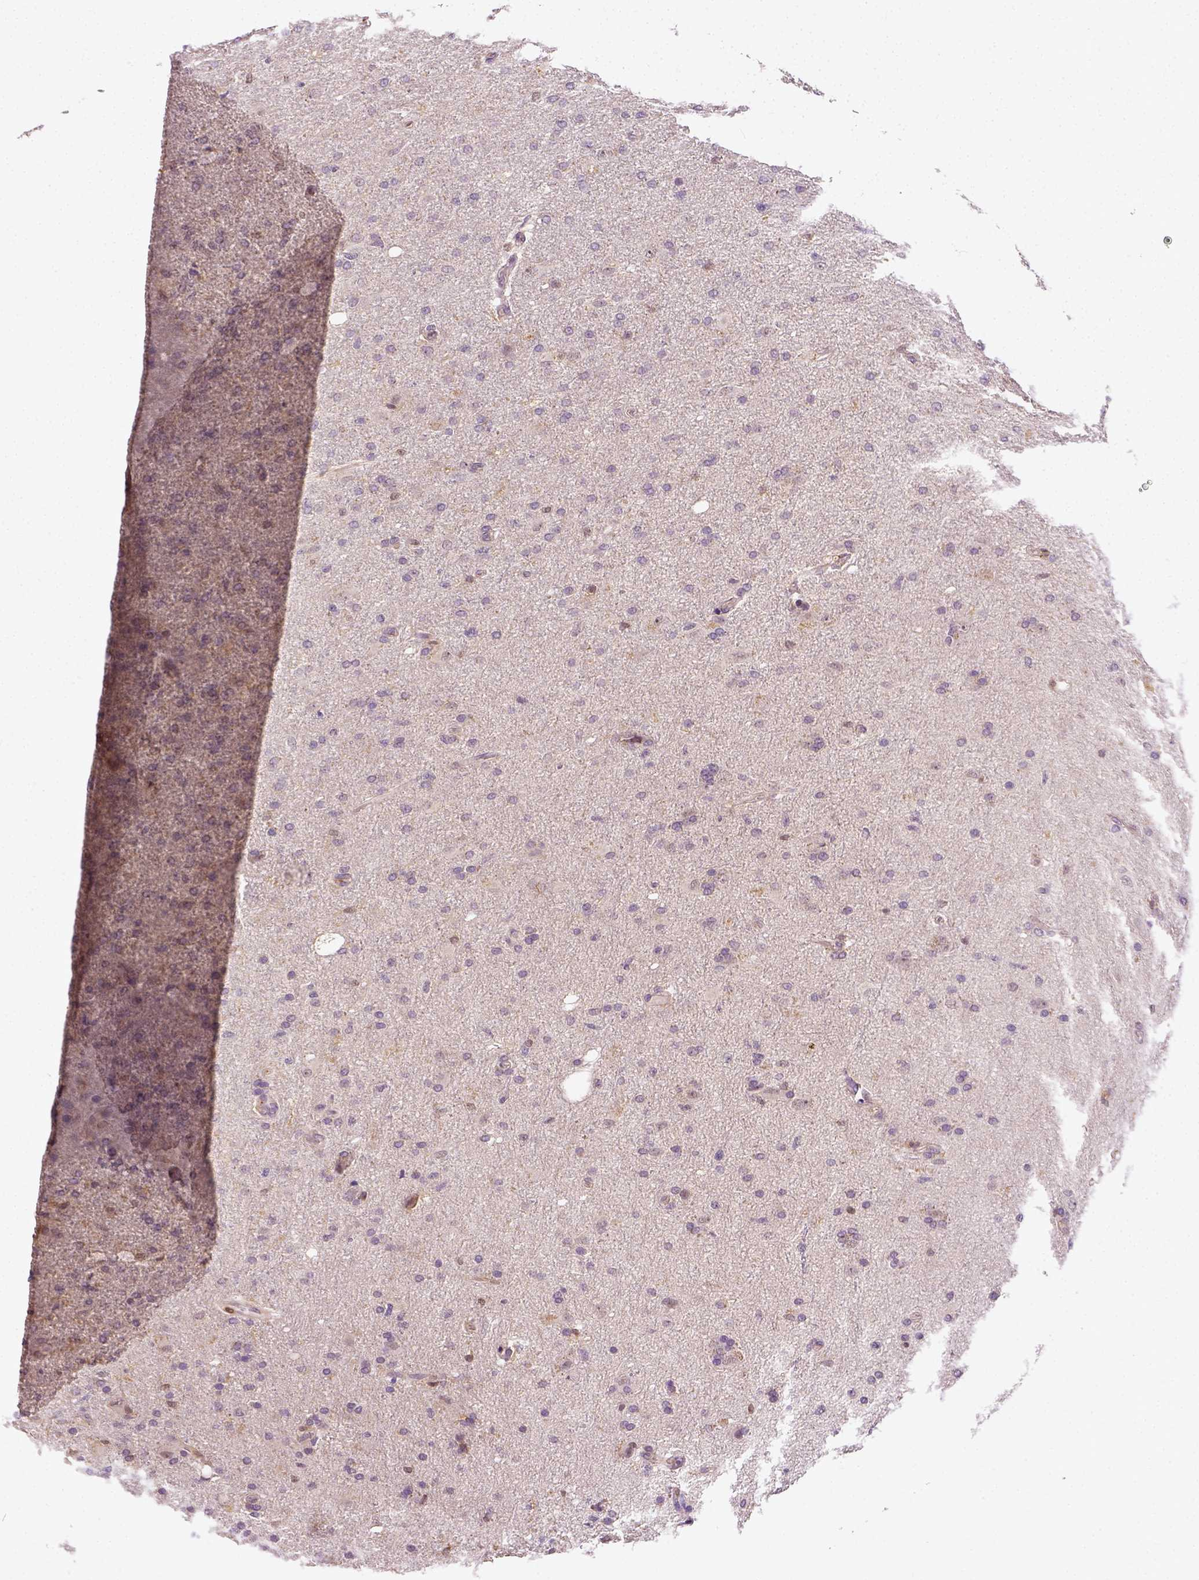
{"staining": {"intensity": "negative", "quantity": "none", "location": "none"}, "tissue": "glioma", "cell_type": "Tumor cells", "image_type": "cancer", "snomed": [{"axis": "morphology", "description": "Glioma, malignant, High grade"}, {"axis": "topography", "description": "Cerebral cortex"}], "caption": "Tumor cells show no significant positivity in glioma.", "gene": "MATK", "patient": {"sex": "male", "age": 70}}